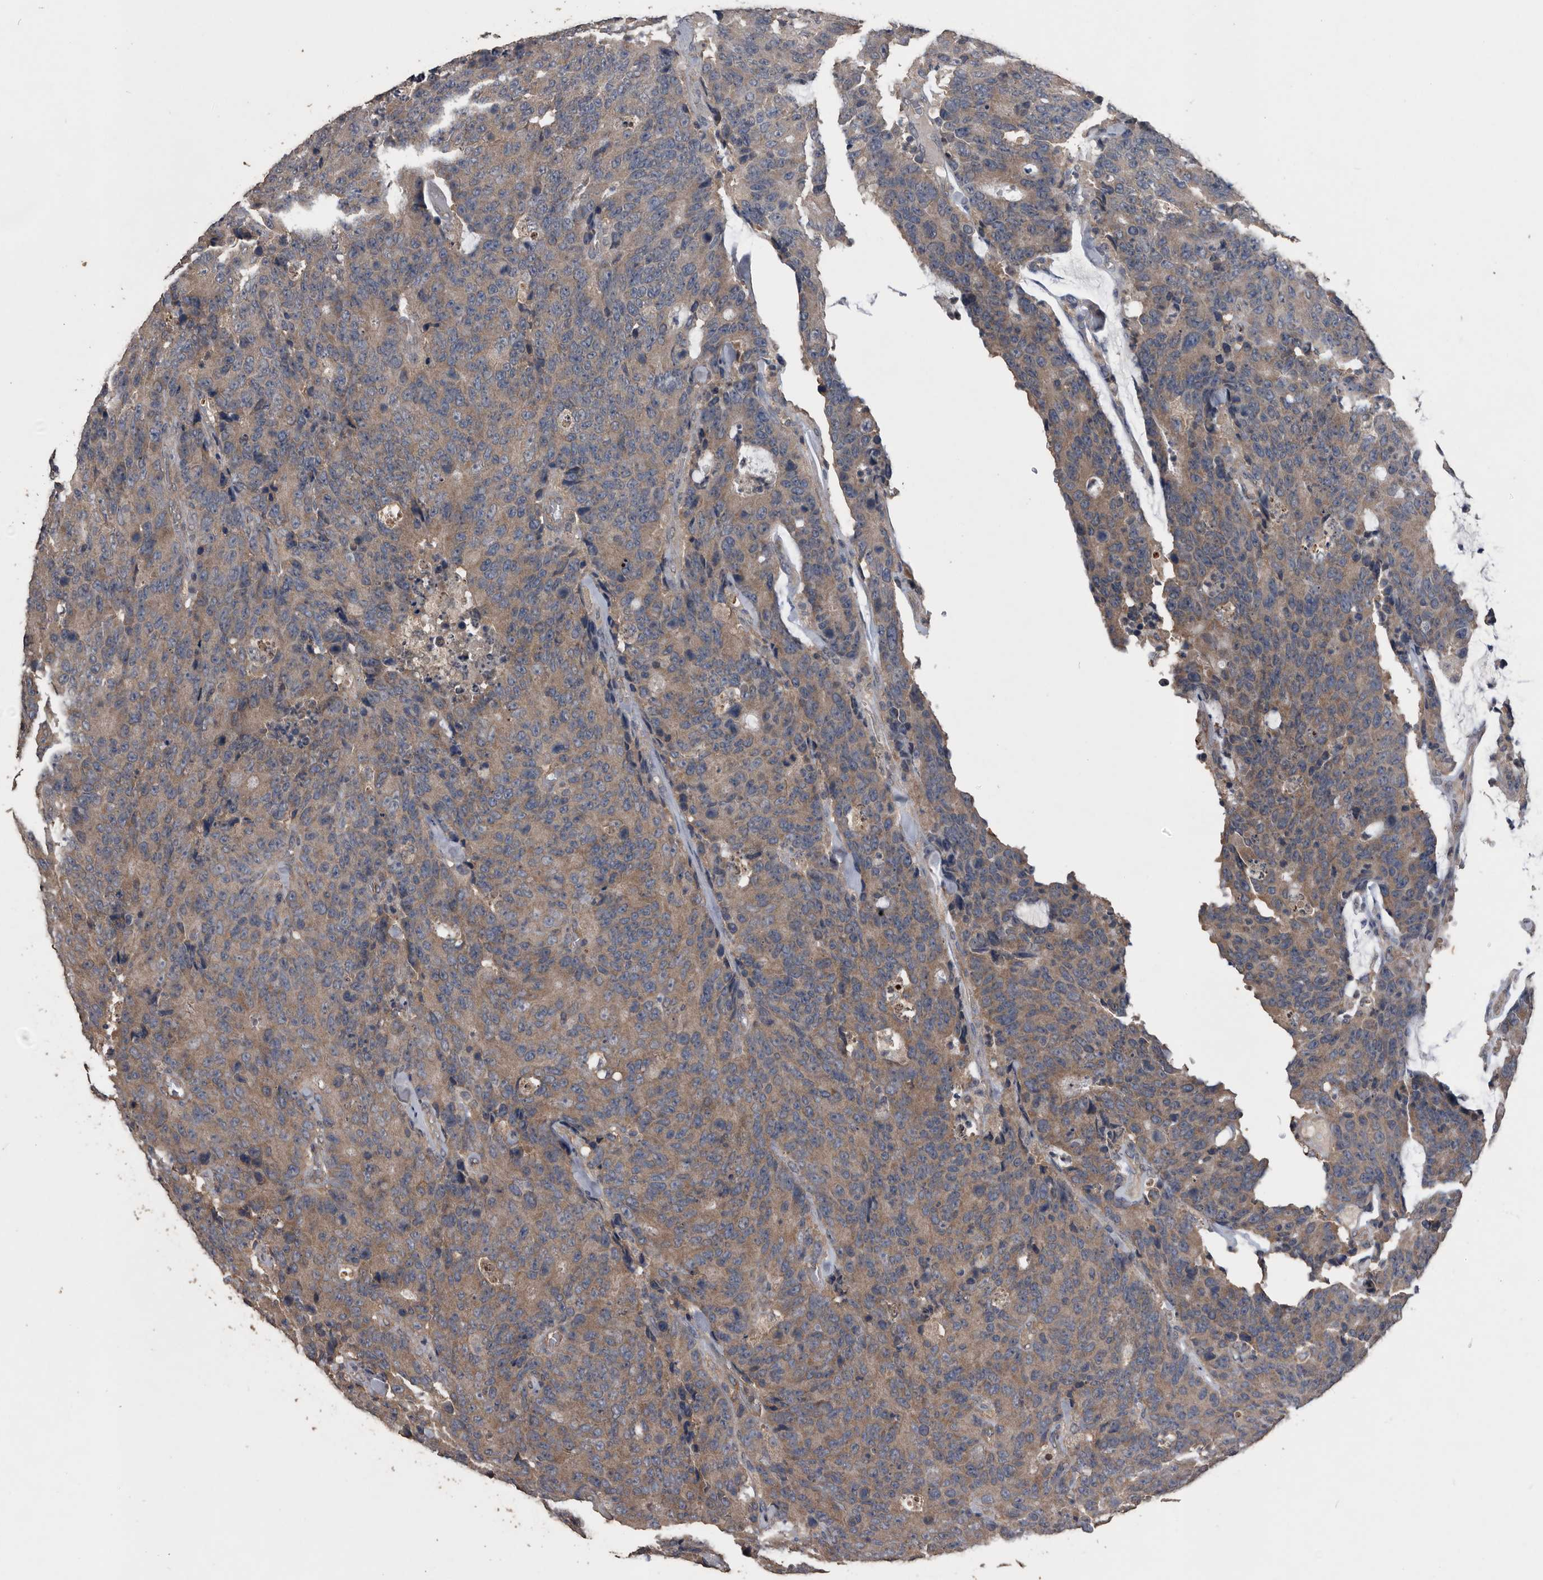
{"staining": {"intensity": "moderate", "quantity": "<25%", "location": "cytoplasmic/membranous"}, "tissue": "colorectal cancer", "cell_type": "Tumor cells", "image_type": "cancer", "snomed": [{"axis": "morphology", "description": "Adenocarcinoma, NOS"}, {"axis": "topography", "description": "Colon"}], "caption": "Immunohistochemistry image of neoplastic tissue: human colorectal adenocarcinoma stained using immunohistochemistry demonstrates low levels of moderate protein expression localized specifically in the cytoplasmic/membranous of tumor cells, appearing as a cytoplasmic/membranous brown color.", "gene": "NRBP1", "patient": {"sex": "female", "age": 86}}